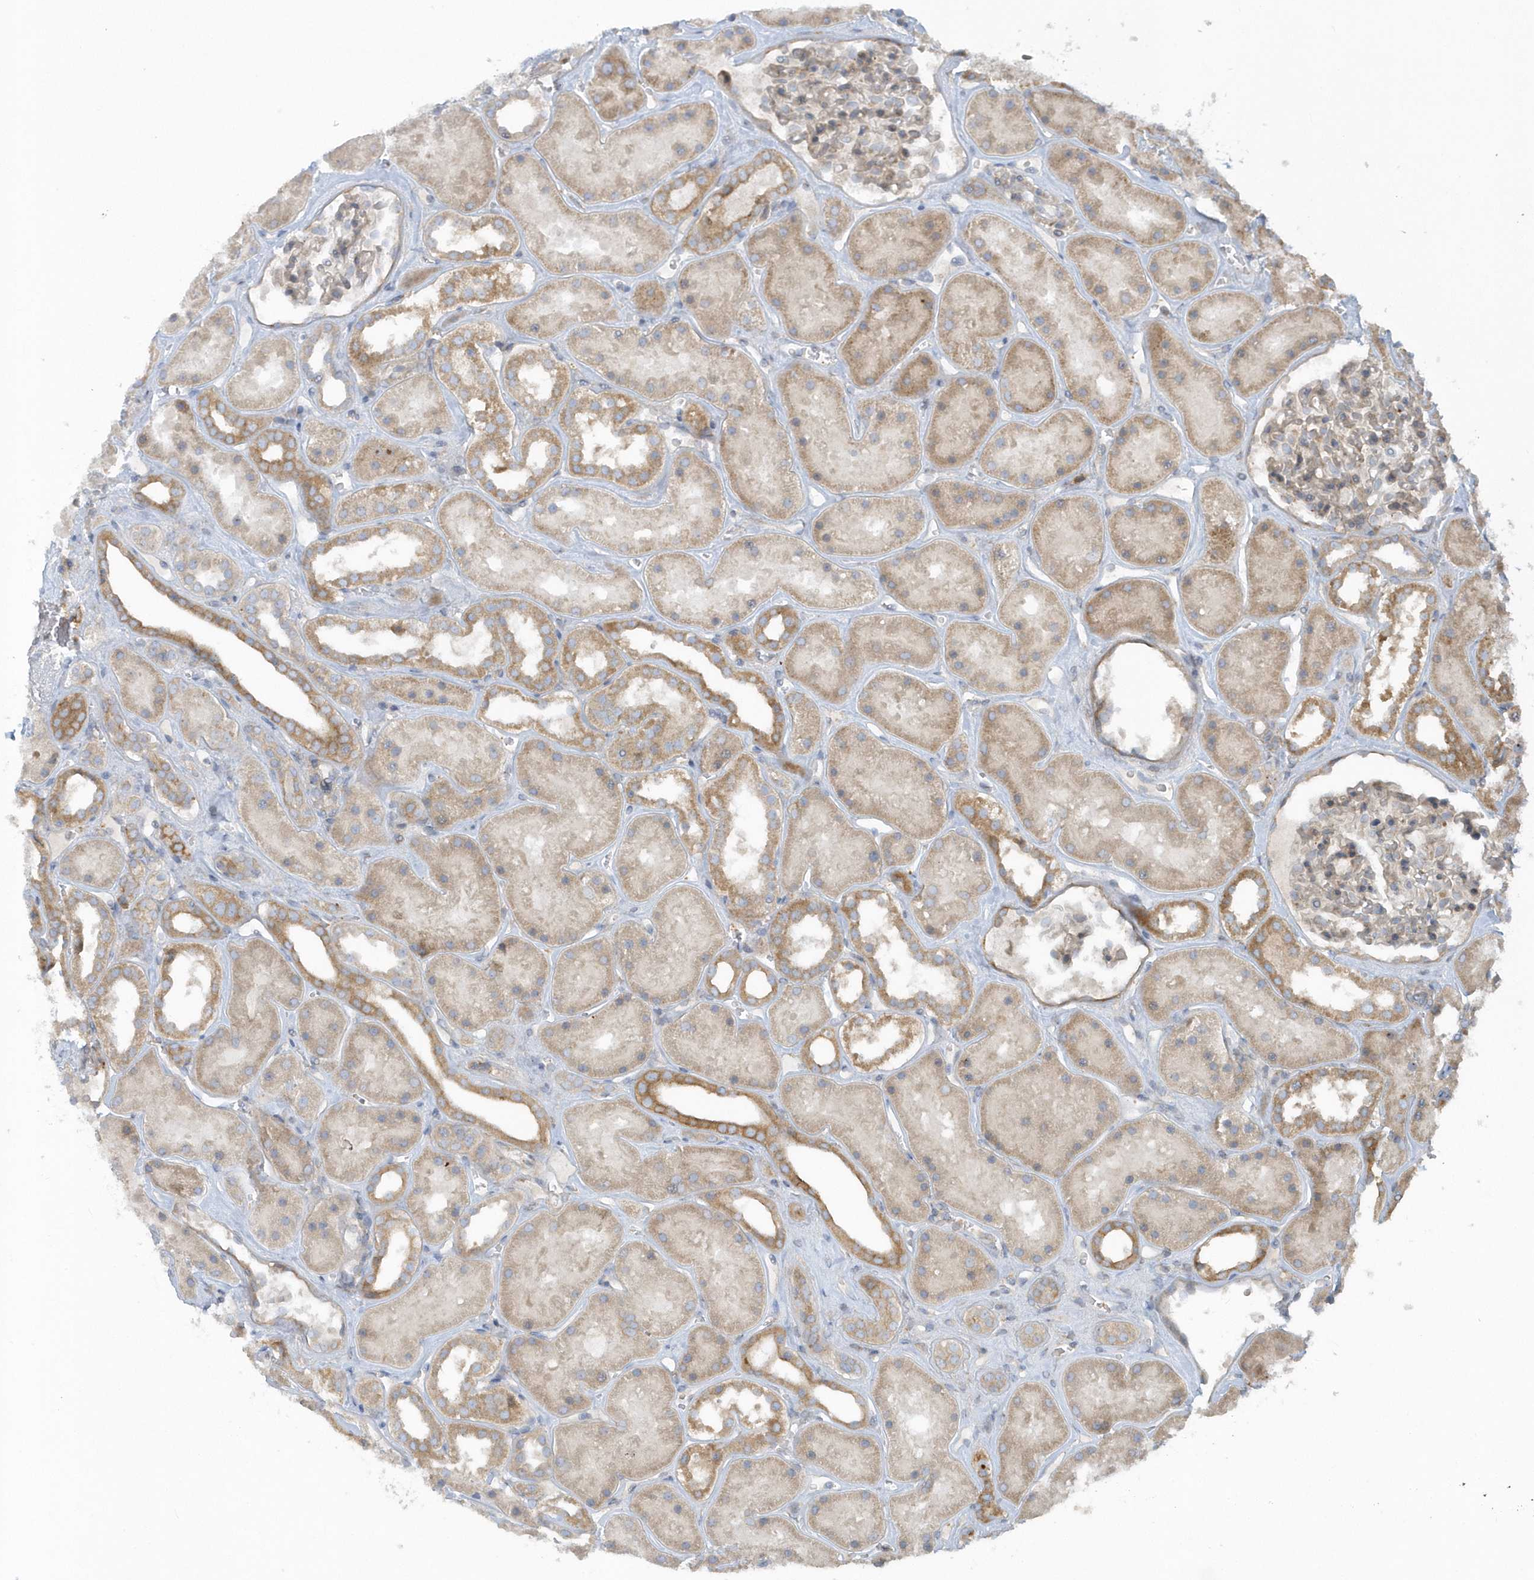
{"staining": {"intensity": "weak", "quantity": "25%-75%", "location": "cytoplasmic/membranous"}, "tissue": "kidney", "cell_type": "Cells in glomeruli", "image_type": "normal", "snomed": [{"axis": "morphology", "description": "Normal tissue, NOS"}, {"axis": "topography", "description": "Kidney"}], "caption": "Benign kidney was stained to show a protein in brown. There is low levels of weak cytoplasmic/membranous expression in about 25%-75% of cells in glomeruli. (DAB = brown stain, brightfield microscopy at high magnification).", "gene": "CNOT10", "patient": {"sex": "female", "age": 41}}